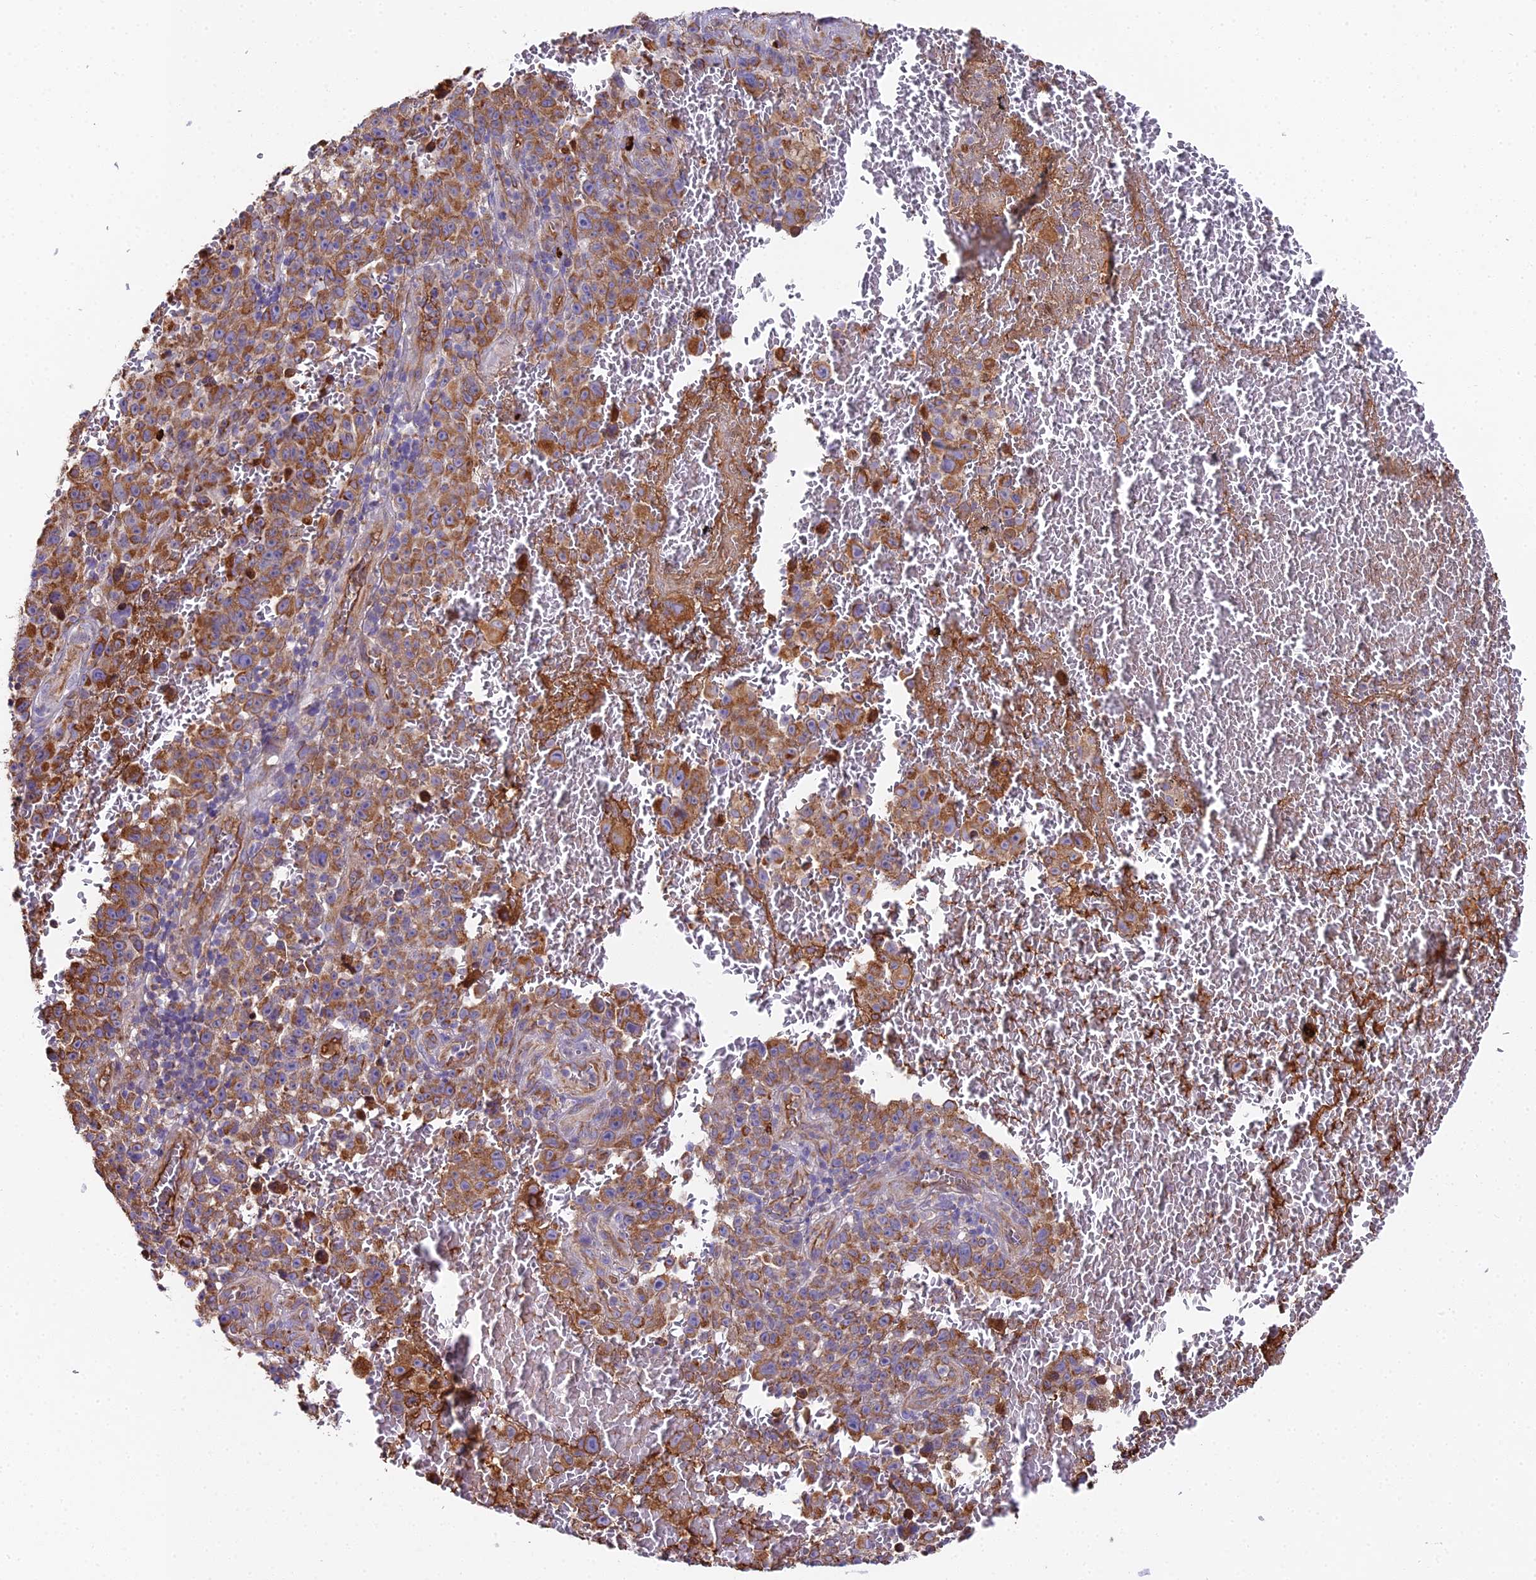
{"staining": {"intensity": "moderate", "quantity": ">75%", "location": "cytoplasmic/membranous"}, "tissue": "melanoma", "cell_type": "Tumor cells", "image_type": "cancer", "snomed": [{"axis": "morphology", "description": "Malignant melanoma, NOS"}, {"axis": "topography", "description": "Skin"}], "caption": "Malignant melanoma stained with DAB (3,3'-diaminobenzidine) immunohistochemistry (IHC) exhibits medium levels of moderate cytoplasmic/membranous staining in about >75% of tumor cells.", "gene": "BEX4", "patient": {"sex": "female", "age": 82}}